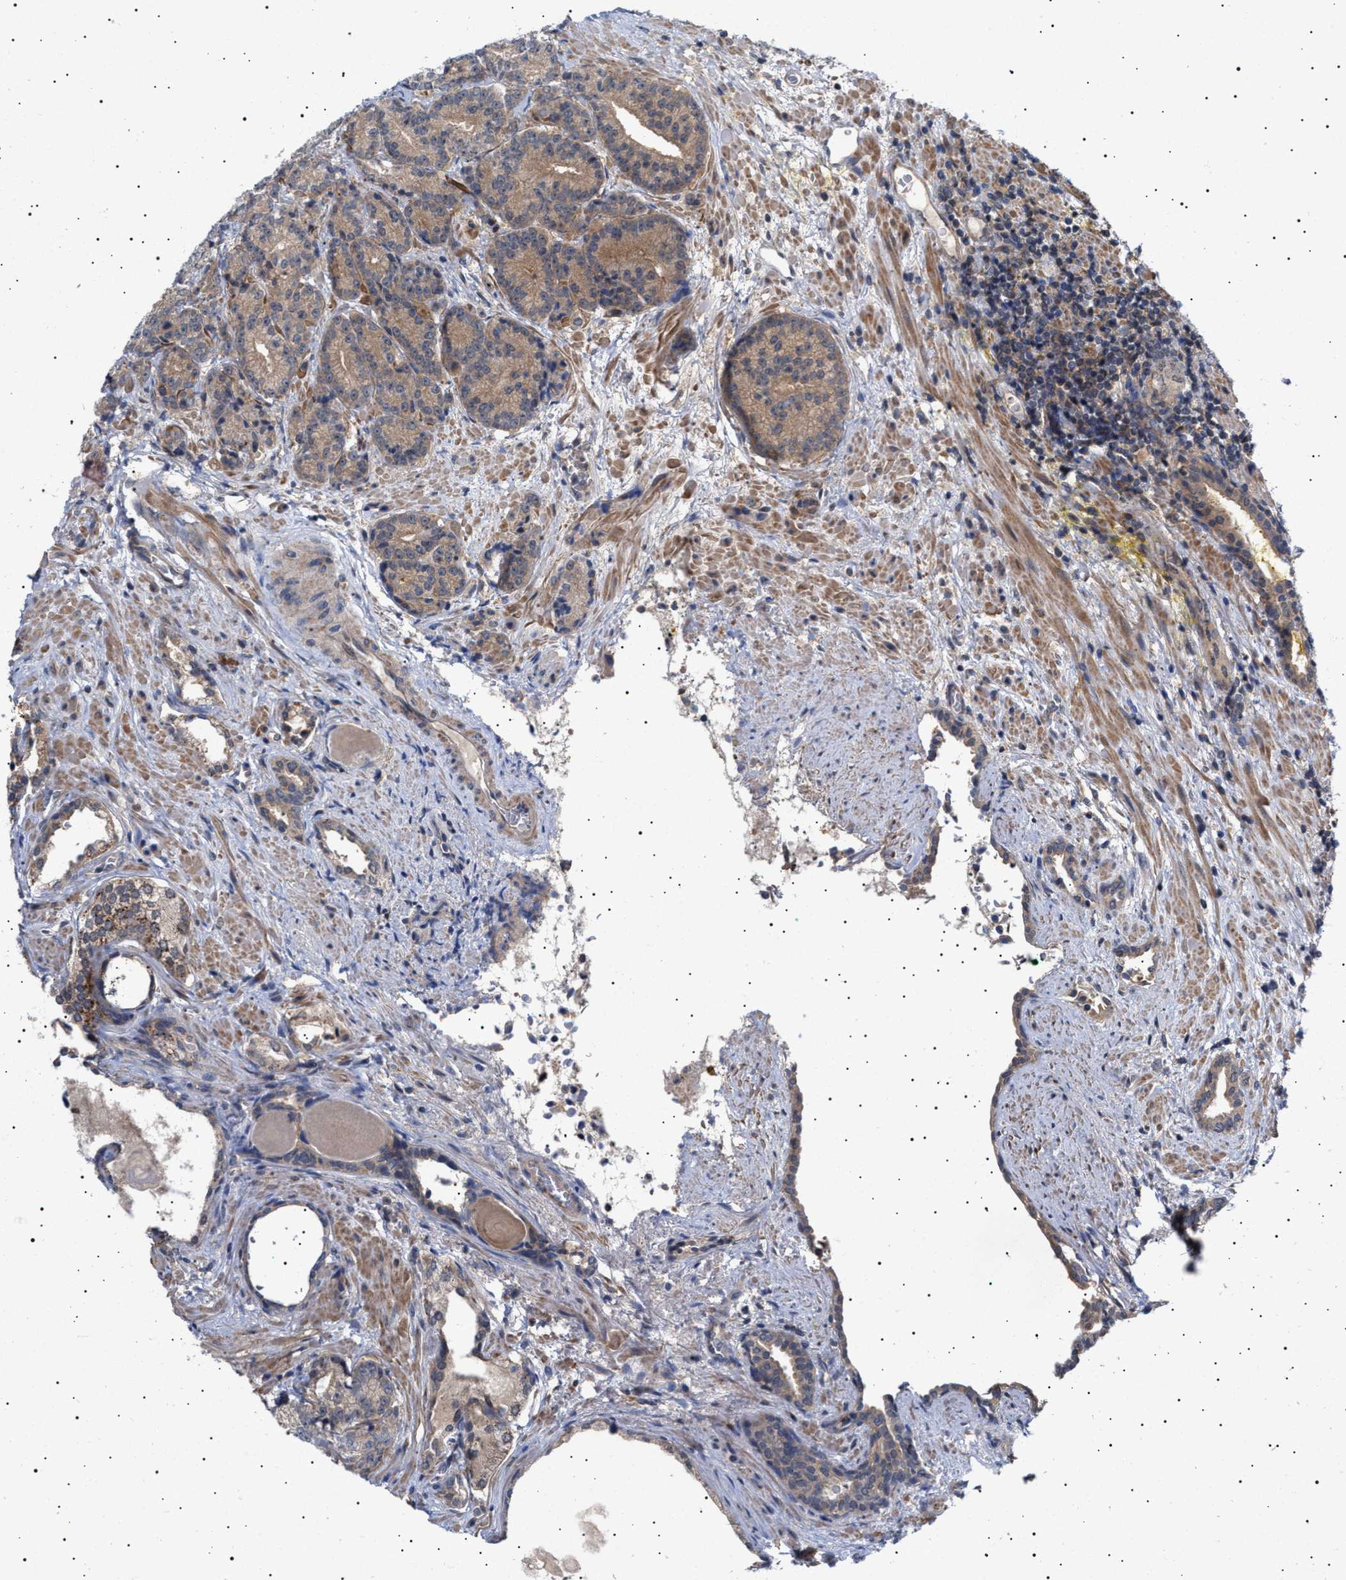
{"staining": {"intensity": "moderate", "quantity": ">75%", "location": "cytoplasmic/membranous"}, "tissue": "prostate cancer", "cell_type": "Tumor cells", "image_type": "cancer", "snomed": [{"axis": "morphology", "description": "Adenocarcinoma, High grade"}, {"axis": "topography", "description": "Prostate"}], "caption": "This photomicrograph reveals prostate cancer stained with immunohistochemistry (IHC) to label a protein in brown. The cytoplasmic/membranous of tumor cells show moderate positivity for the protein. Nuclei are counter-stained blue.", "gene": "NPLOC4", "patient": {"sex": "male", "age": 61}}